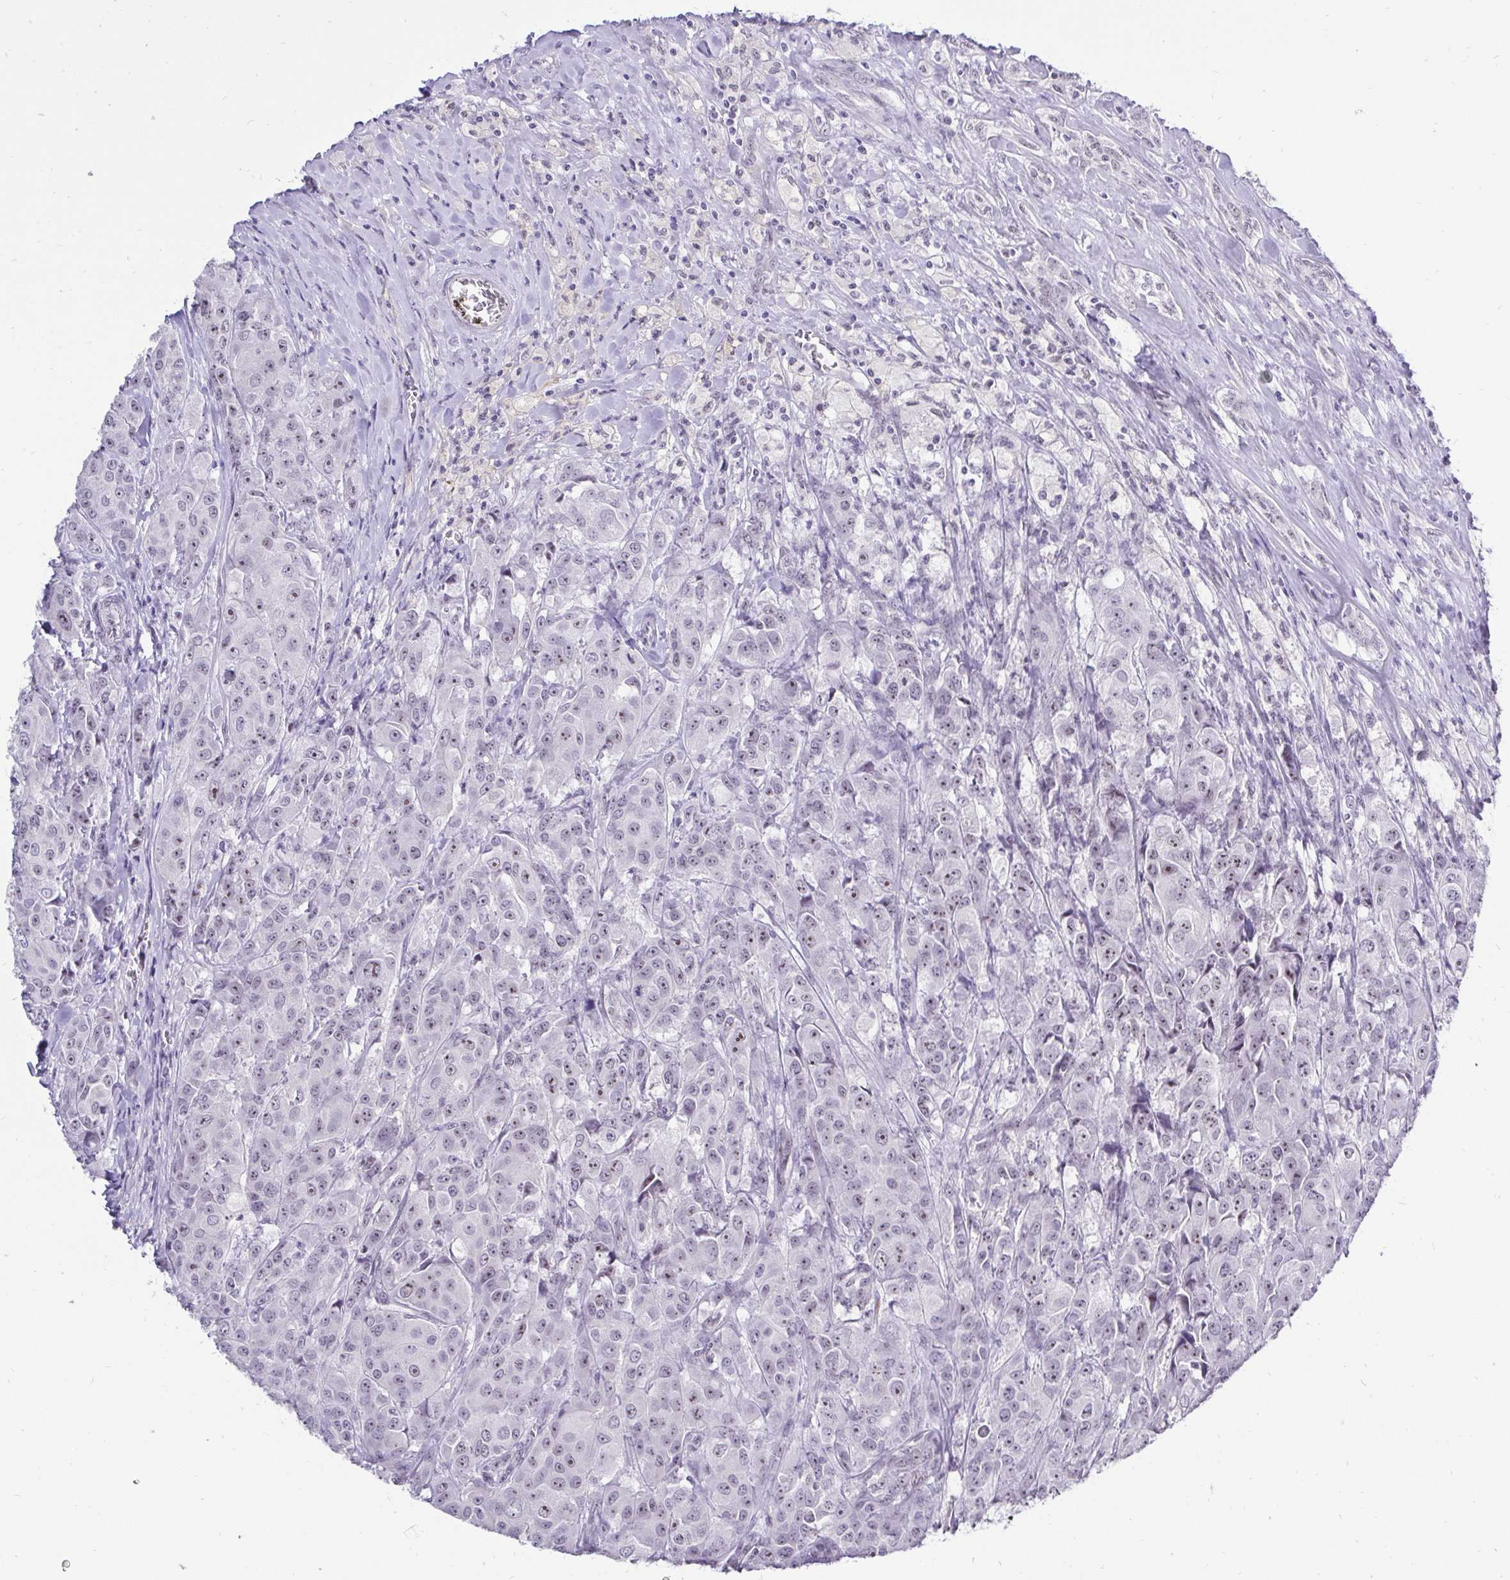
{"staining": {"intensity": "weak", "quantity": "25%-75%", "location": "nuclear"}, "tissue": "breast cancer", "cell_type": "Tumor cells", "image_type": "cancer", "snomed": [{"axis": "morphology", "description": "Normal tissue, NOS"}, {"axis": "morphology", "description": "Duct carcinoma"}, {"axis": "topography", "description": "Breast"}], "caption": "Immunohistochemical staining of breast cancer (intraductal carcinoma) exhibits low levels of weak nuclear protein expression in approximately 25%-75% of tumor cells. (Stains: DAB in brown, nuclei in blue, Microscopy: brightfield microscopy at high magnification).", "gene": "ZNF860", "patient": {"sex": "female", "age": 43}}